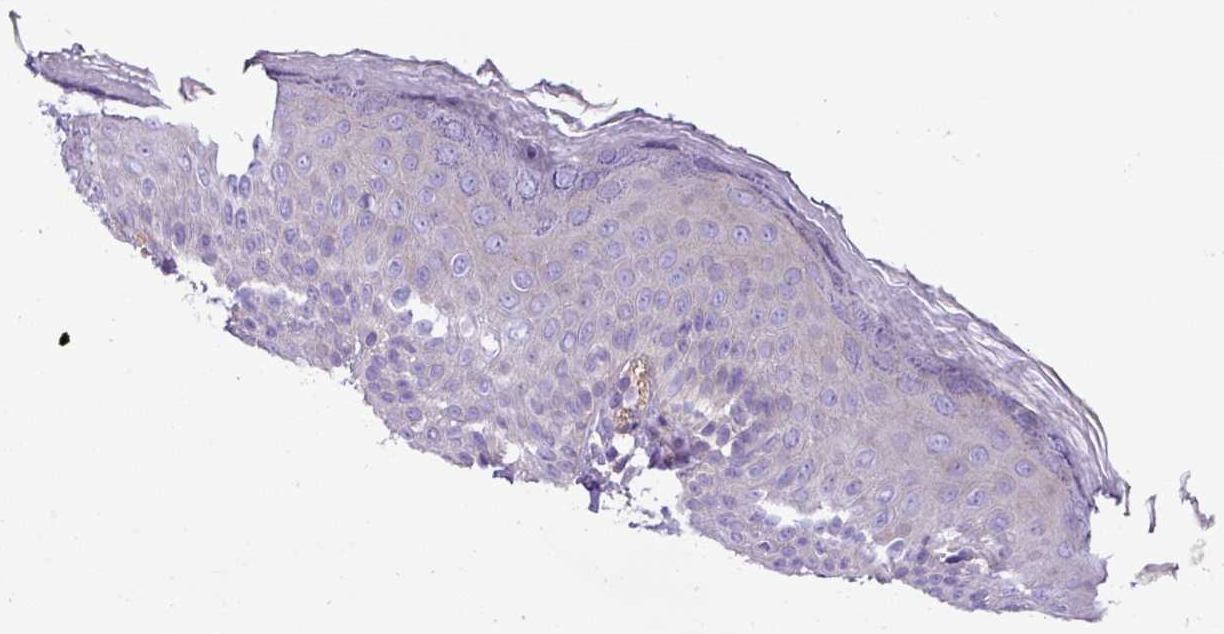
{"staining": {"intensity": "negative", "quantity": "none", "location": "none"}, "tissue": "skin", "cell_type": "Epidermal cells", "image_type": "normal", "snomed": [{"axis": "morphology", "description": "Normal tissue, NOS"}, {"axis": "topography", "description": "Anal"}], "caption": "Human skin stained for a protein using immunohistochemistry (IHC) demonstrates no positivity in epidermal cells.", "gene": "C11orf91", "patient": {"sex": "female", "age": 40}}